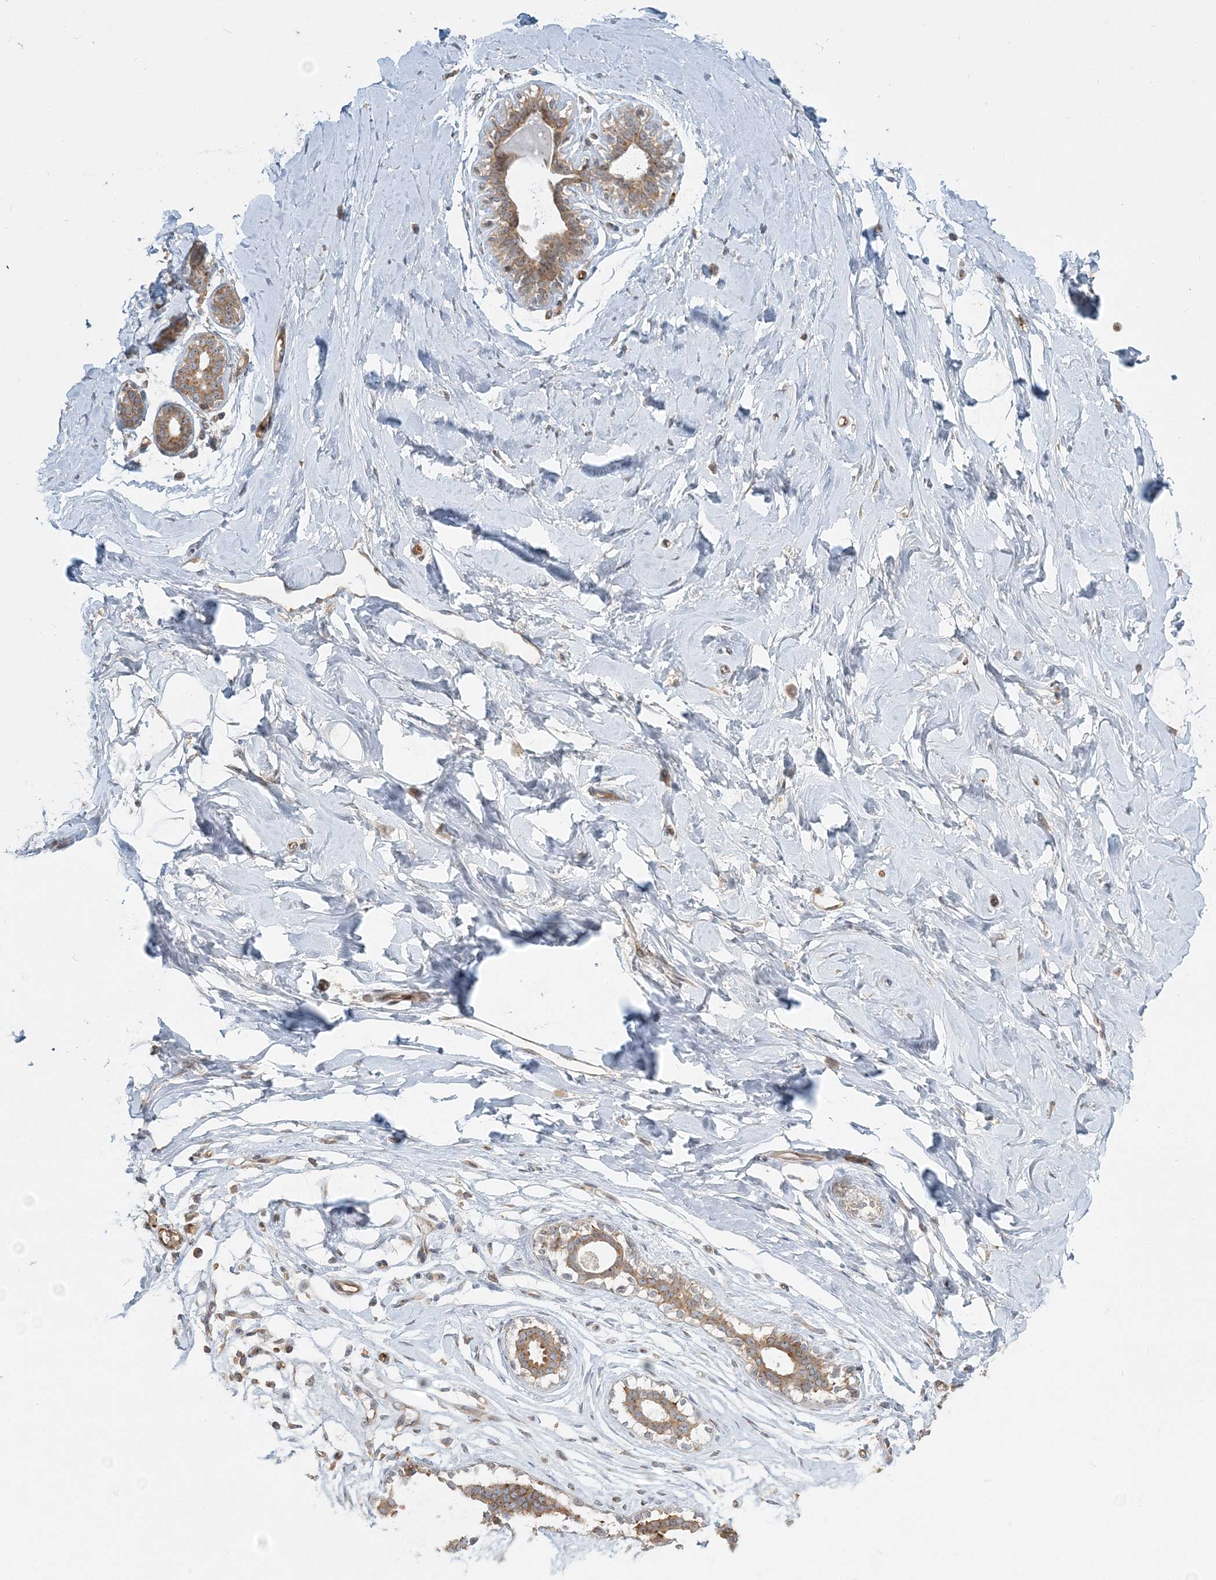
{"staining": {"intensity": "negative", "quantity": "none", "location": "none"}, "tissue": "breast", "cell_type": "Adipocytes", "image_type": "normal", "snomed": [{"axis": "morphology", "description": "Normal tissue, NOS"}, {"axis": "morphology", "description": "Adenoma, NOS"}, {"axis": "topography", "description": "Breast"}], "caption": "Human breast stained for a protein using IHC shows no positivity in adipocytes.", "gene": "AP1AR", "patient": {"sex": "female", "age": 23}}